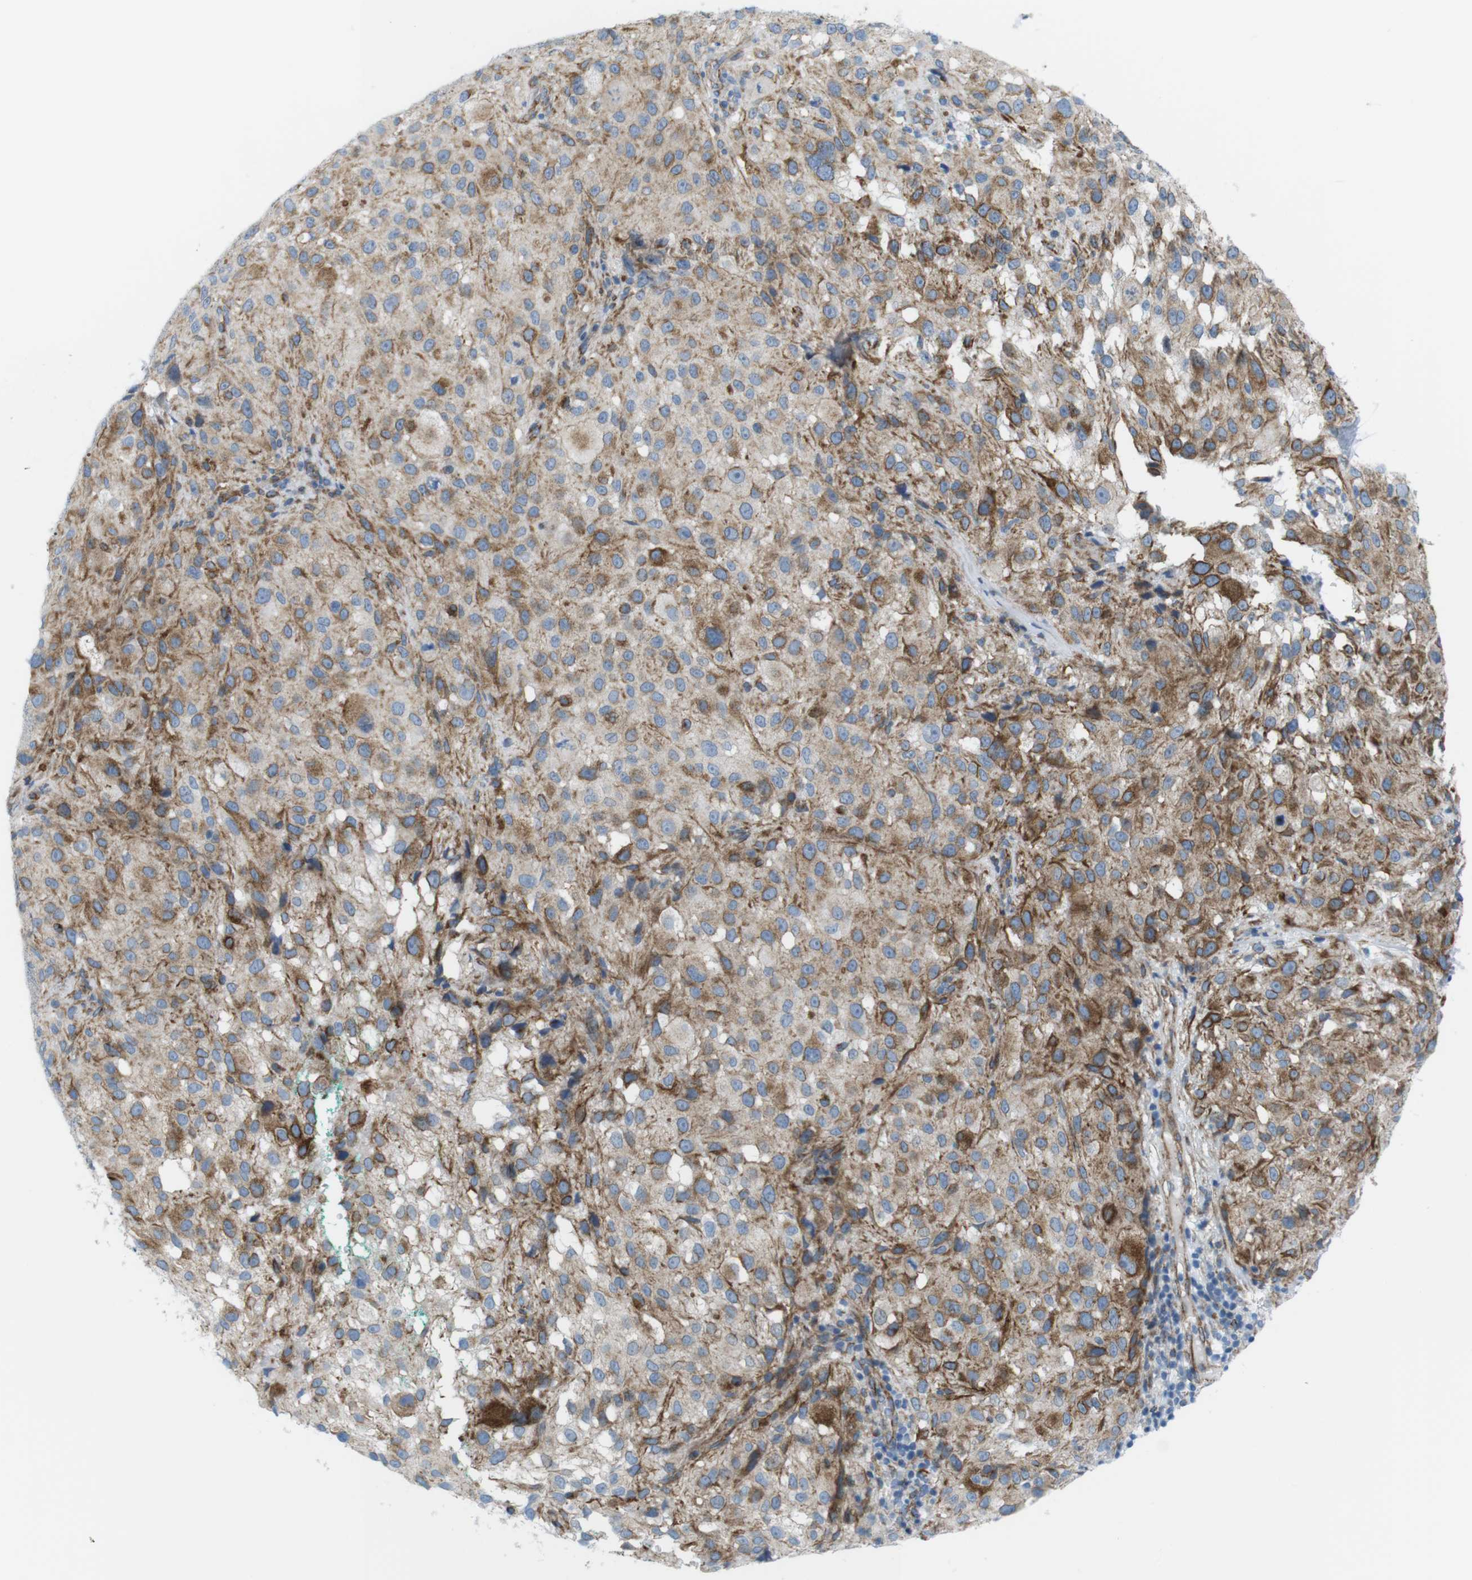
{"staining": {"intensity": "moderate", "quantity": ">75%", "location": "cytoplasmic/membranous"}, "tissue": "melanoma", "cell_type": "Tumor cells", "image_type": "cancer", "snomed": [{"axis": "morphology", "description": "Necrosis, NOS"}, {"axis": "morphology", "description": "Malignant melanoma, NOS"}, {"axis": "topography", "description": "Skin"}], "caption": "There is medium levels of moderate cytoplasmic/membranous positivity in tumor cells of malignant melanoma, as demonstrated by immunohistochemical staining (brown color).", "gene": "MYH9", "patient": {"sex": "female", "age": 87}}